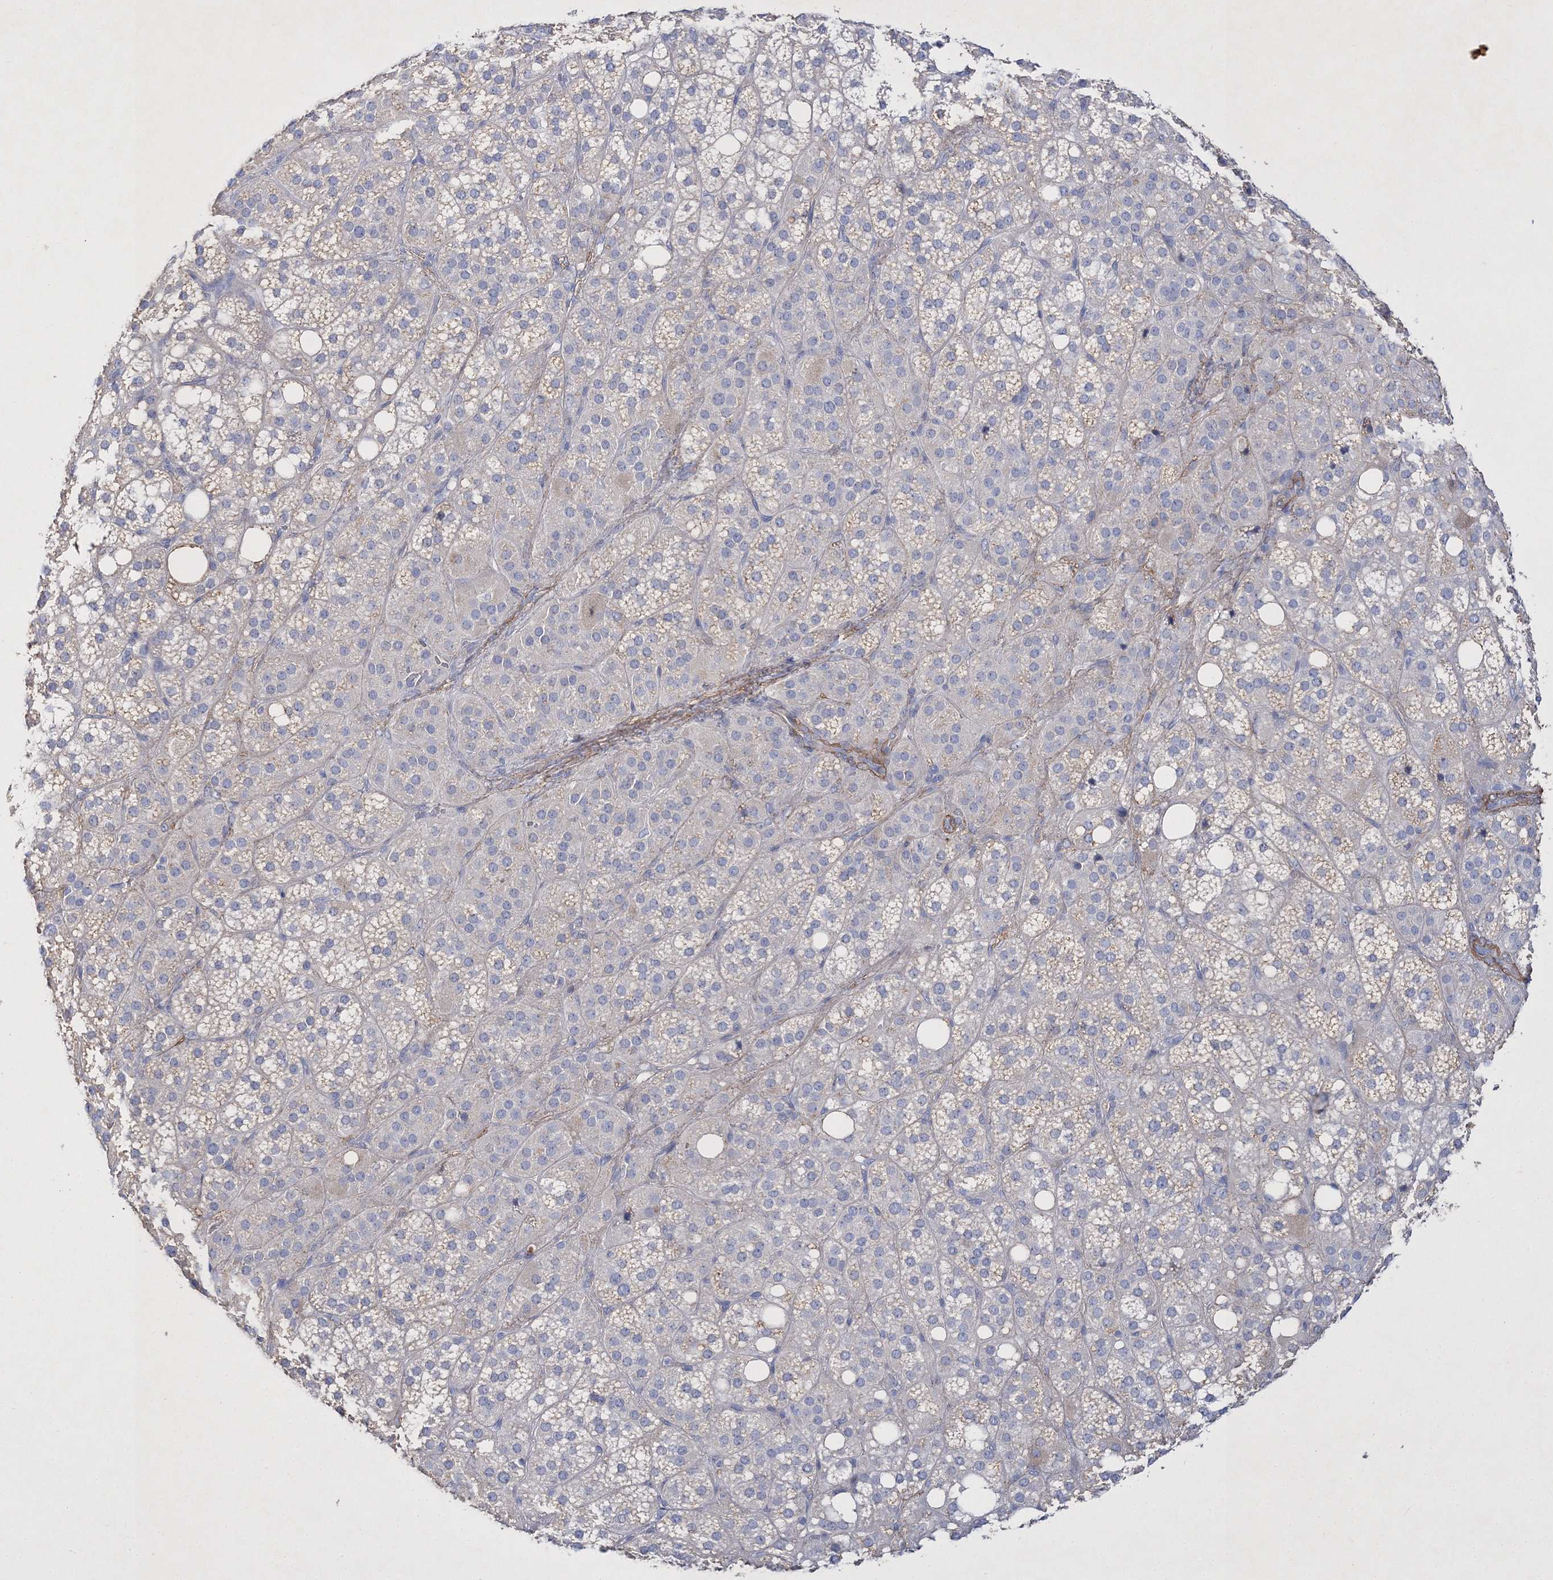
{"staining": {"intensity": "moderate", "quantity": "<25%", "location": "cytoplasmic/membranous"}, "tissue": "adrenal gland", "cell_type": "Glandular cells", "image_type": "normal", "snomed": [{"axis": "morphology", "description": "Normal tissue, NOS"}, {"axis": "topography", "description": "Adrenal gland"}], "caption": "Brown immunohistochemical staining in unremarkable human adrenal gland demonstrates moderate cytoplasmic/membranous staining in approximately <25% of glandular cells.", "gene": "RTN2", "patient": {"sex": "female", "age": 59}}